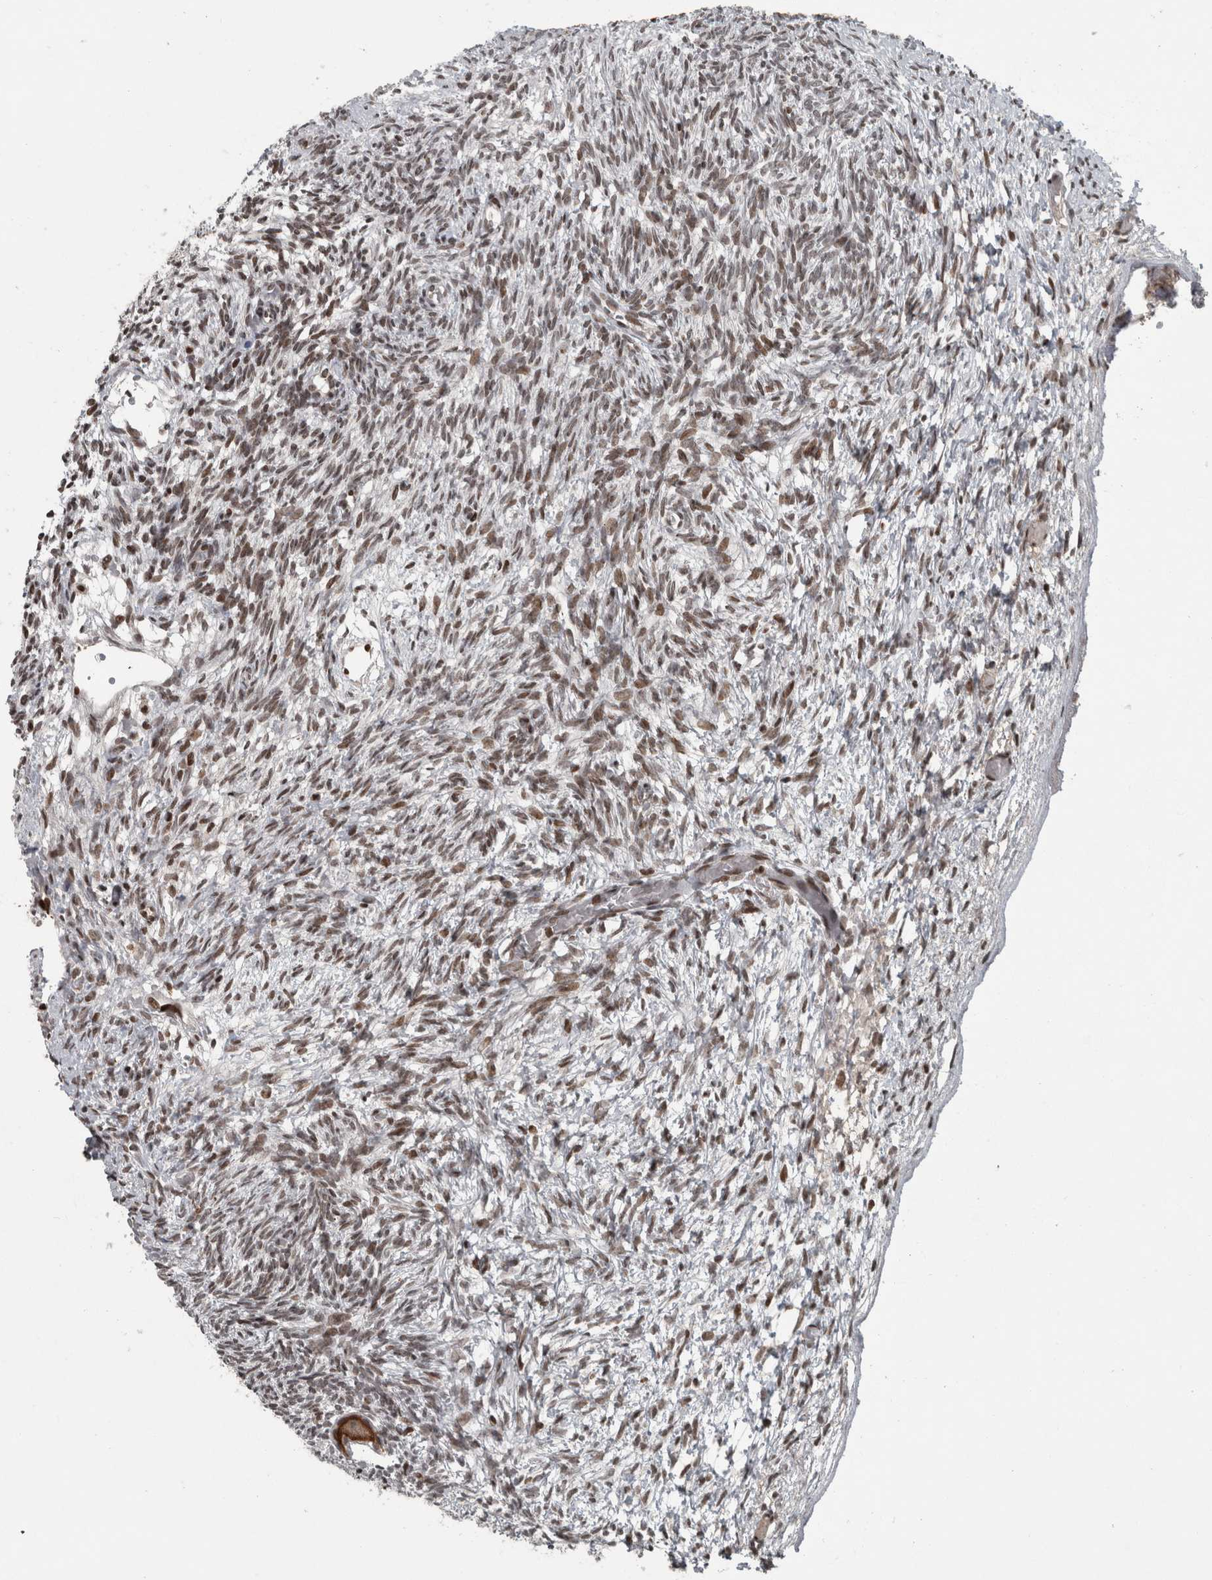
{"staining": {"intensity": "strong", "quantity": ">75%", "location": "cytoplasmic/membranous"}, "tissue": "ovary", "cell_type": "Follicle cells", "image_type": "normal", "snomed": [{"axis": "morphology", "description": "Normal tissue, NOS"}, {"axis": "topography", "description": "Ovary"}], "caption": "Follicle cells show strong cytoplasmic/membranous staining in approximately >75% of cells in unremarkable ovary.", "gene": "UNC50", "patient": {"sex": "female", "age": 34}}